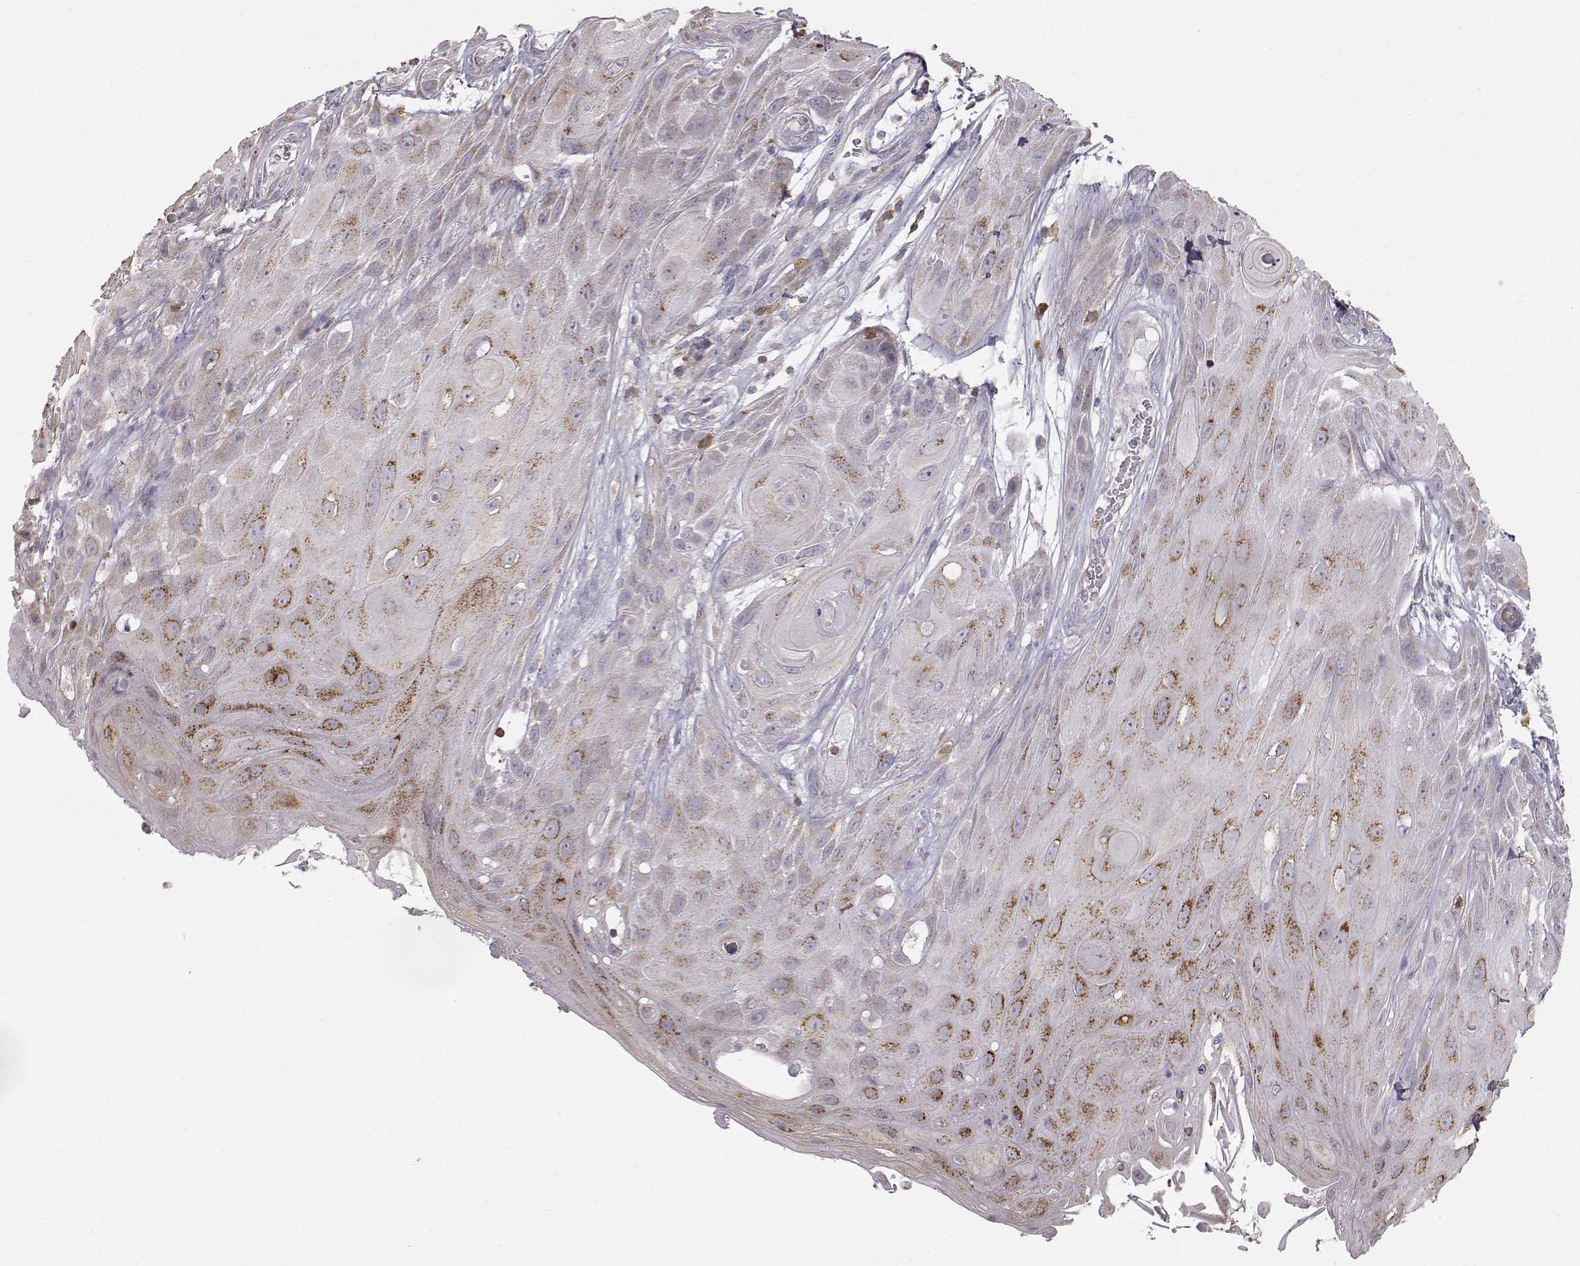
{"staining": {"intensity": "strong", "quantity": ">75%", "location": "cytoplasmic/membranous"}, "tissue": "skin cancer", "cell_type": "Tumor cells", "image_type": "cancer", "snomed": [{"axis": "morphology", "description": "Squamous cell carcinoma, NOS"}, {"axis": "topography", "description": "Skin"}], "caption": "Human skin cancer stained for a protein (brown) reveals strong cytoplasmic/membranous positive positivity in about >75% of tumor cells.", "gene": "GRAP2", "patient": {"sex": "male", "age": 62}}